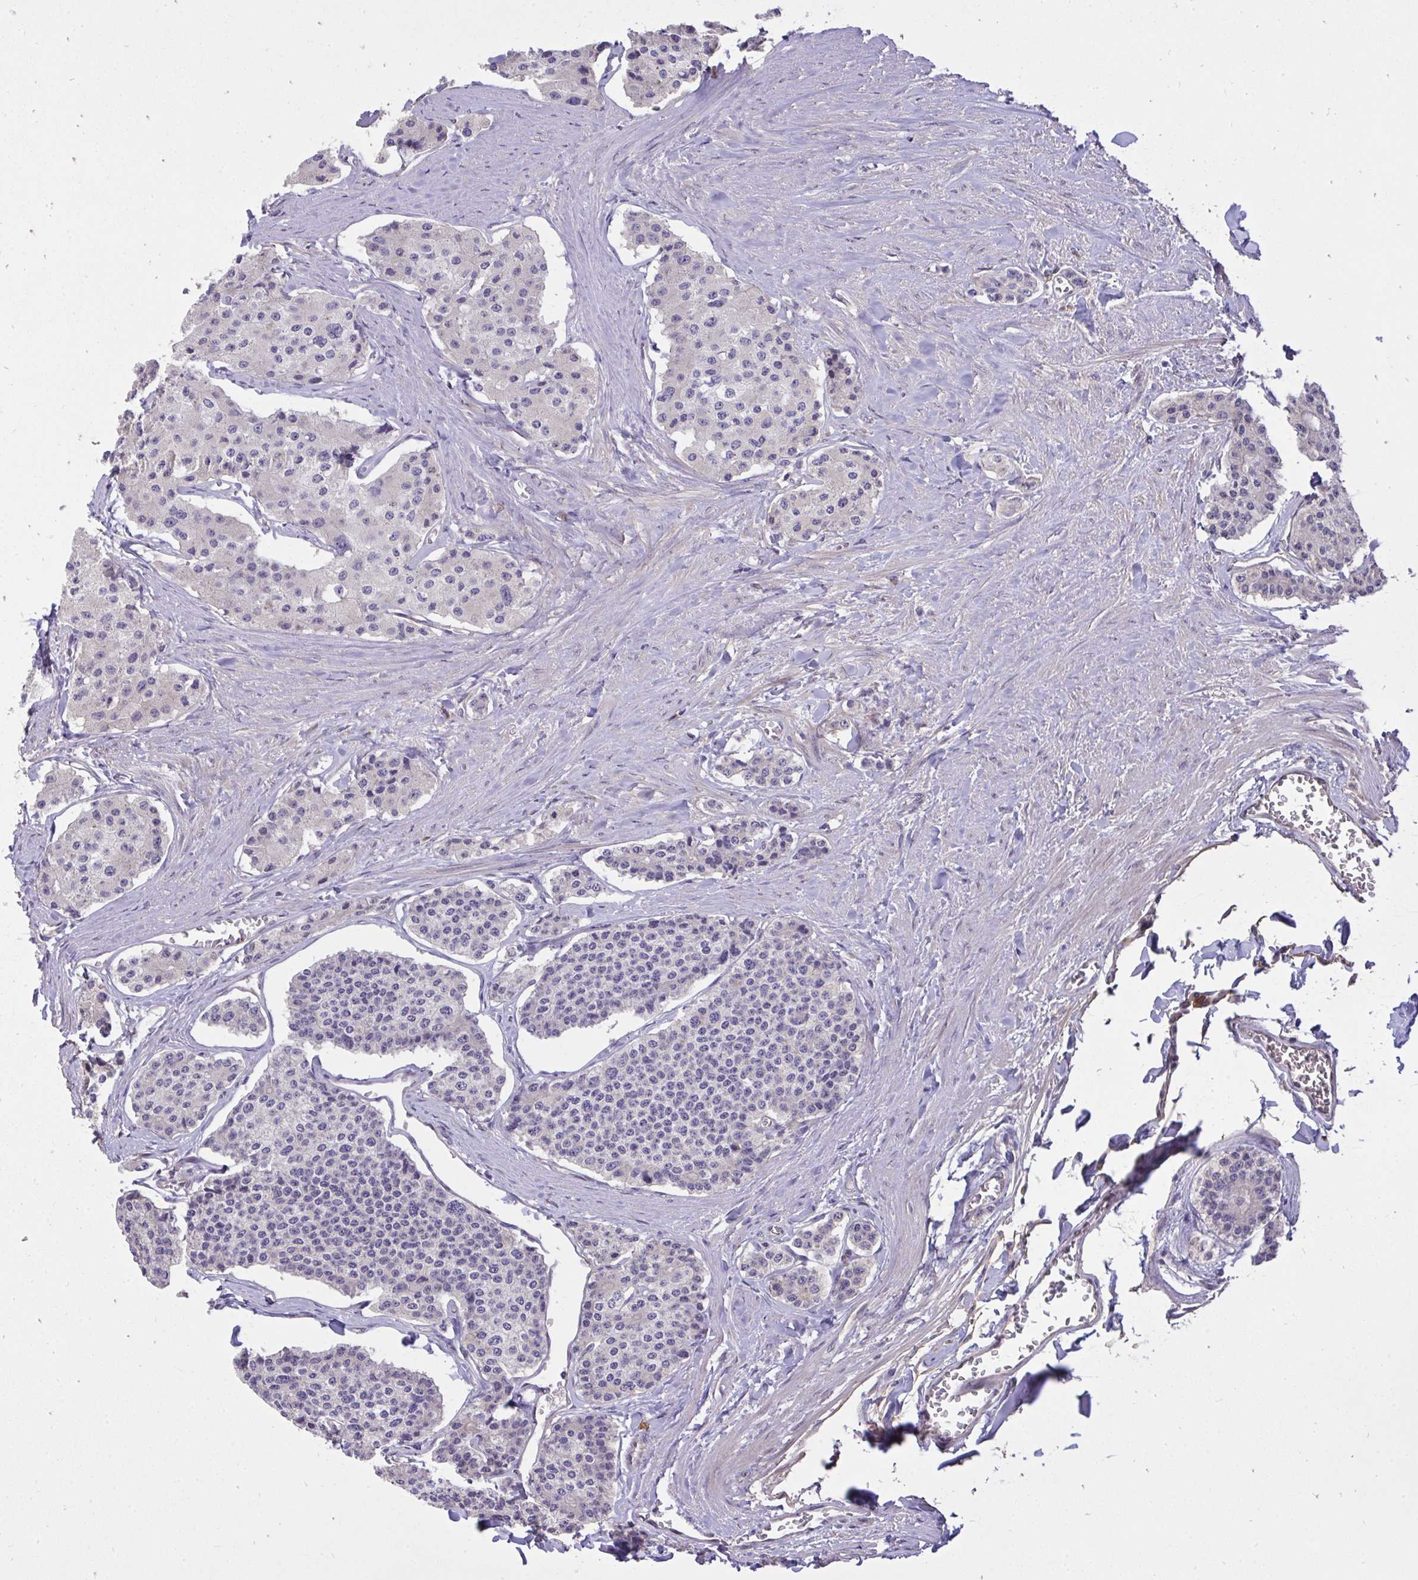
{"staining": {"intensity": "weak", "quantity": "<25%", "location": "cytoplasmic/membranous"}, "tissue": "carcinoid", "cell_type": "Tumor cells", "image_type": "cancer", "snomed": [{"axis": "morphology", "description": "Carcinoid, malignant, NOS"}, {"axis": "topography", "description": "Small intestine"}], "caption": "Tumor cells are negative for protein expression in human carcinoid (malignant). (Stains: DAB IHC with hematoxylin counter stain, Microscopy: brightfield microscopy at high magnification).", "gene": "C19orf54", "patient": {"sex": "female", "age": 65}}